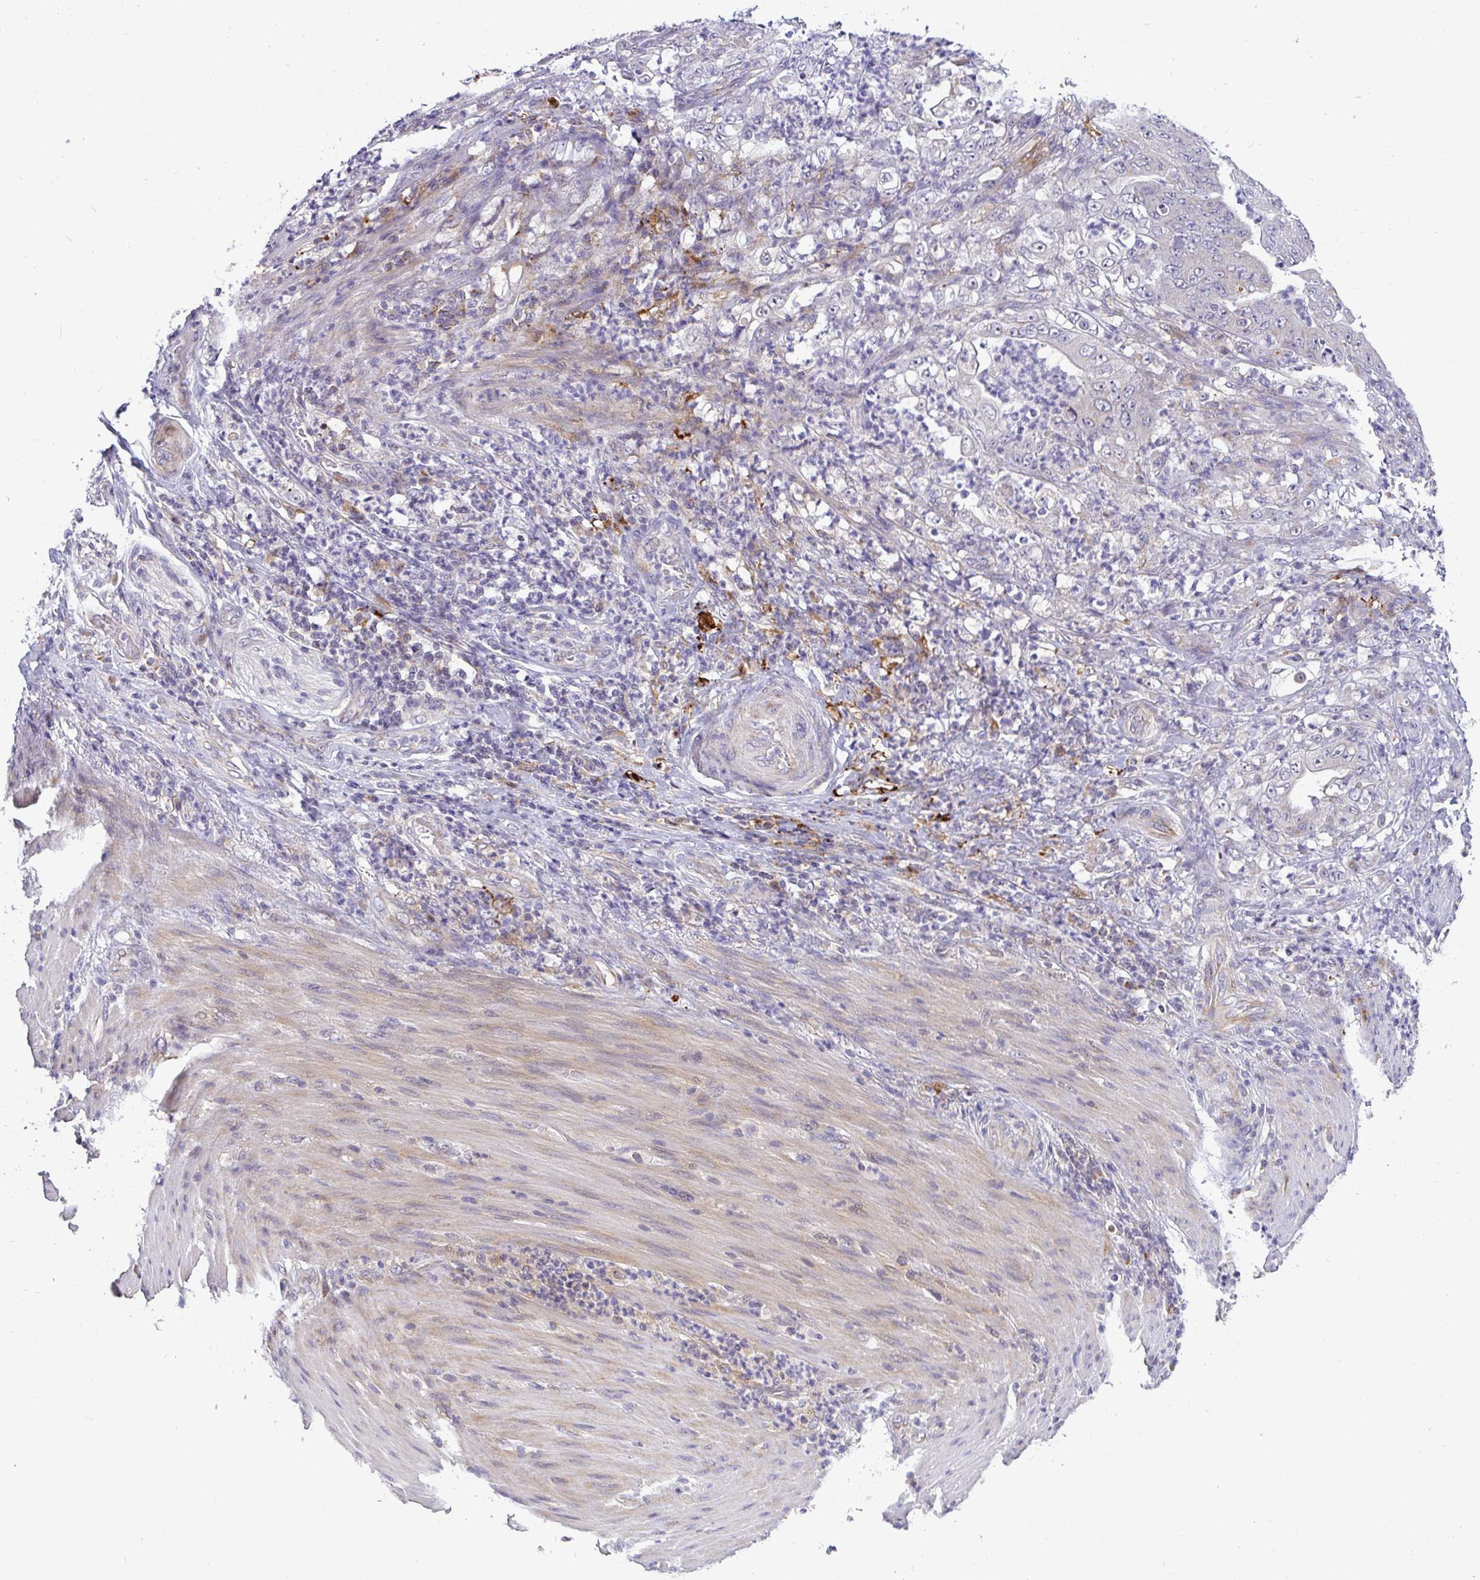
{"staining": {"intensity": "negative", "quantity": "none", "location": "none"}, "tissue": "stomach cancer", "cell_type": "Tumor cells", "image_type": "cancer", "snomed": [{"axis": "morphology", "description": "Adenocarcinoma, NOS"}, {"axis": "topography", "description": "Stomach"}], "caption": "Protein analysis of adenocarcinoma (stomach) demonstrates no significant positivity in tumor cells.", "gene": "SRRM4", "patient": {"sex": "female", "age": 73}}